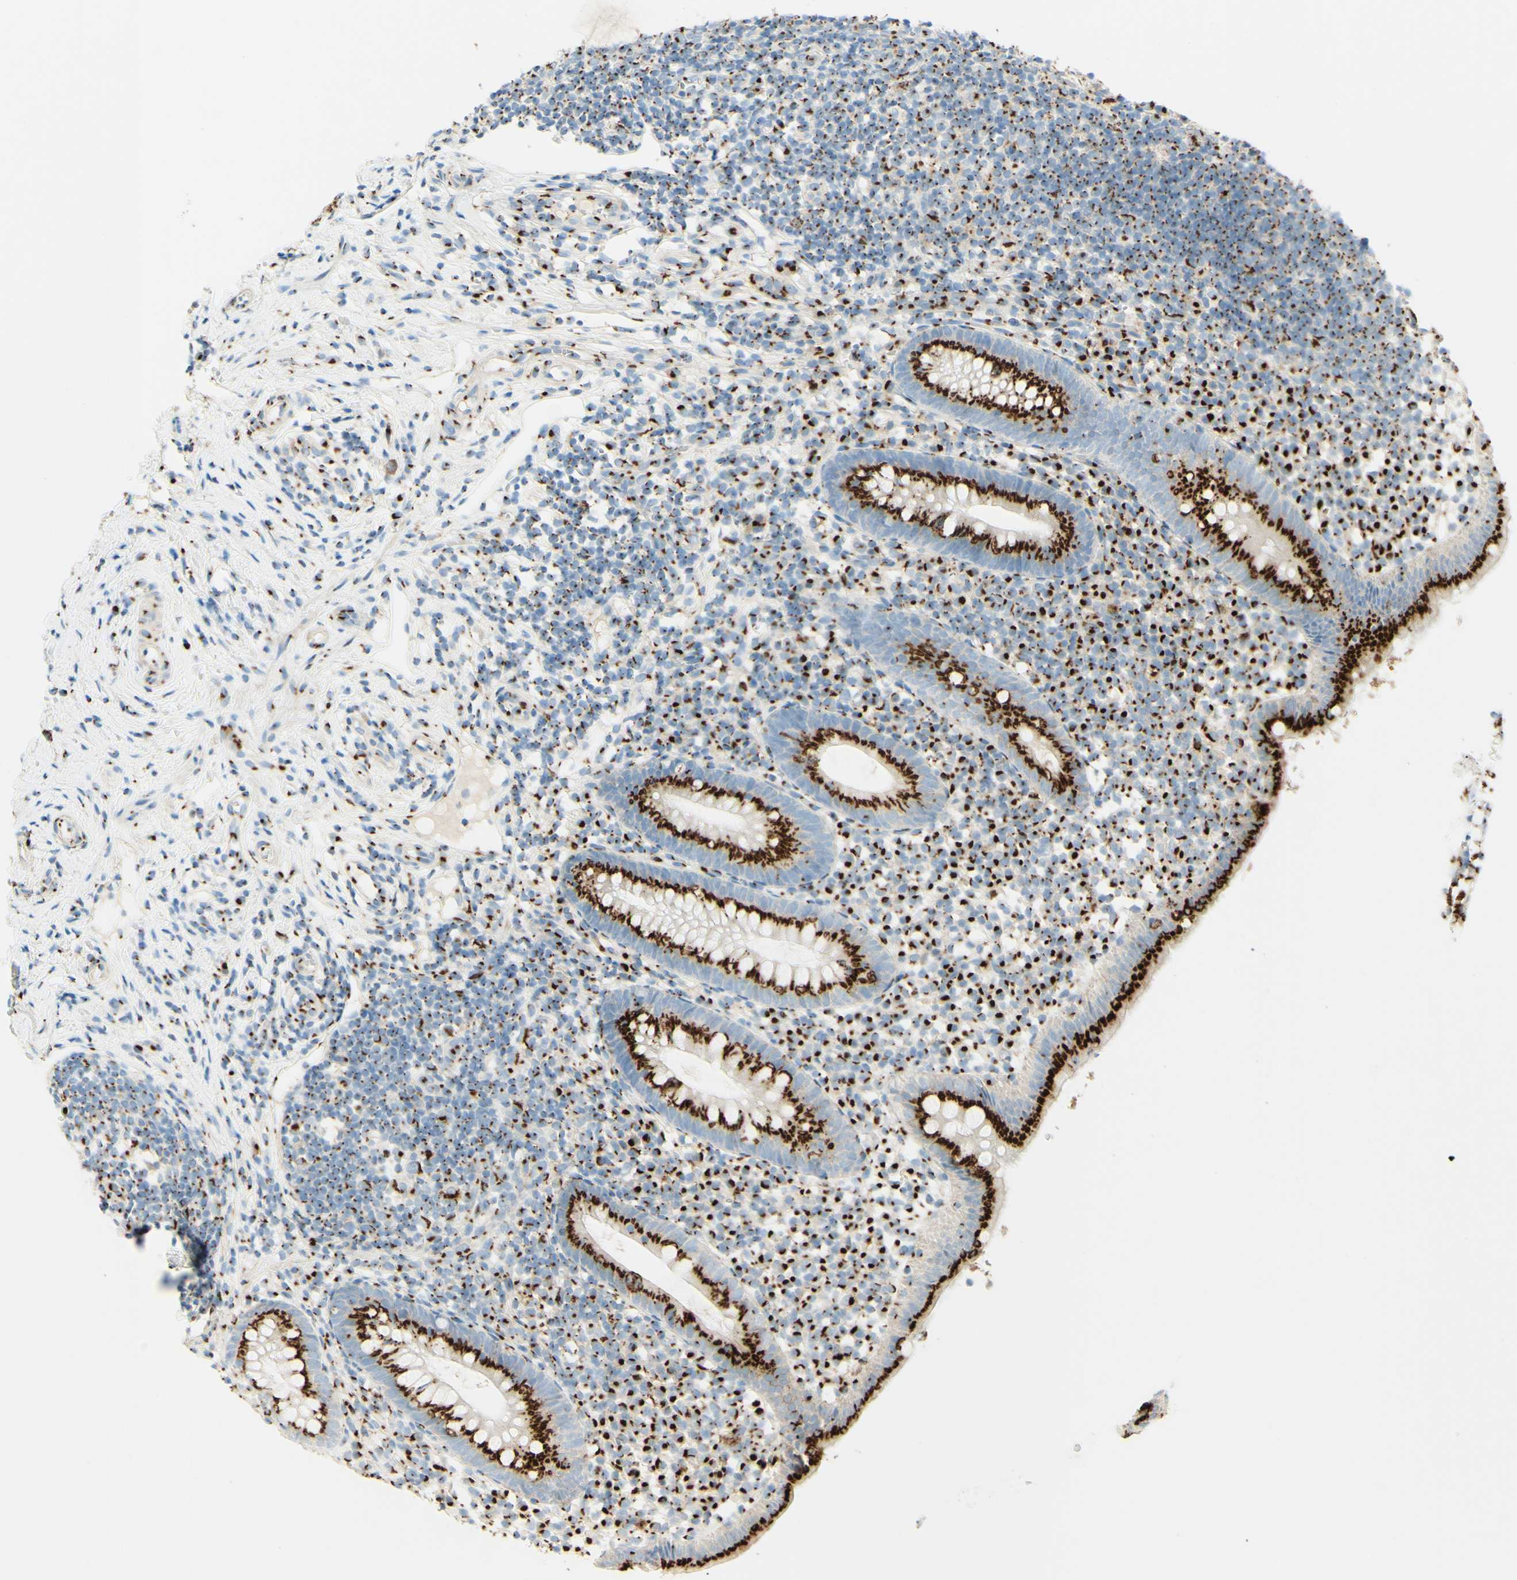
{"staining": {"intensity": "strong", "quantity": ">75%", "location": "cytoplasmic/membranous"}, "tissue": "appendix", "cell_type": "Glandular cells", "image_type": "normal", "snomed": [{"axis": "morphology", "description": "Normal tissue, NOS"}, {"axis": "topography", "description": "Appendix"}], "caption": "Benign appendix demonstrates strong cytoplasmic/membranous positivity in approximately >75% of glandular cells.", "gene": "GOLGB1", "patient": {"sex": "female", "age": 20}}